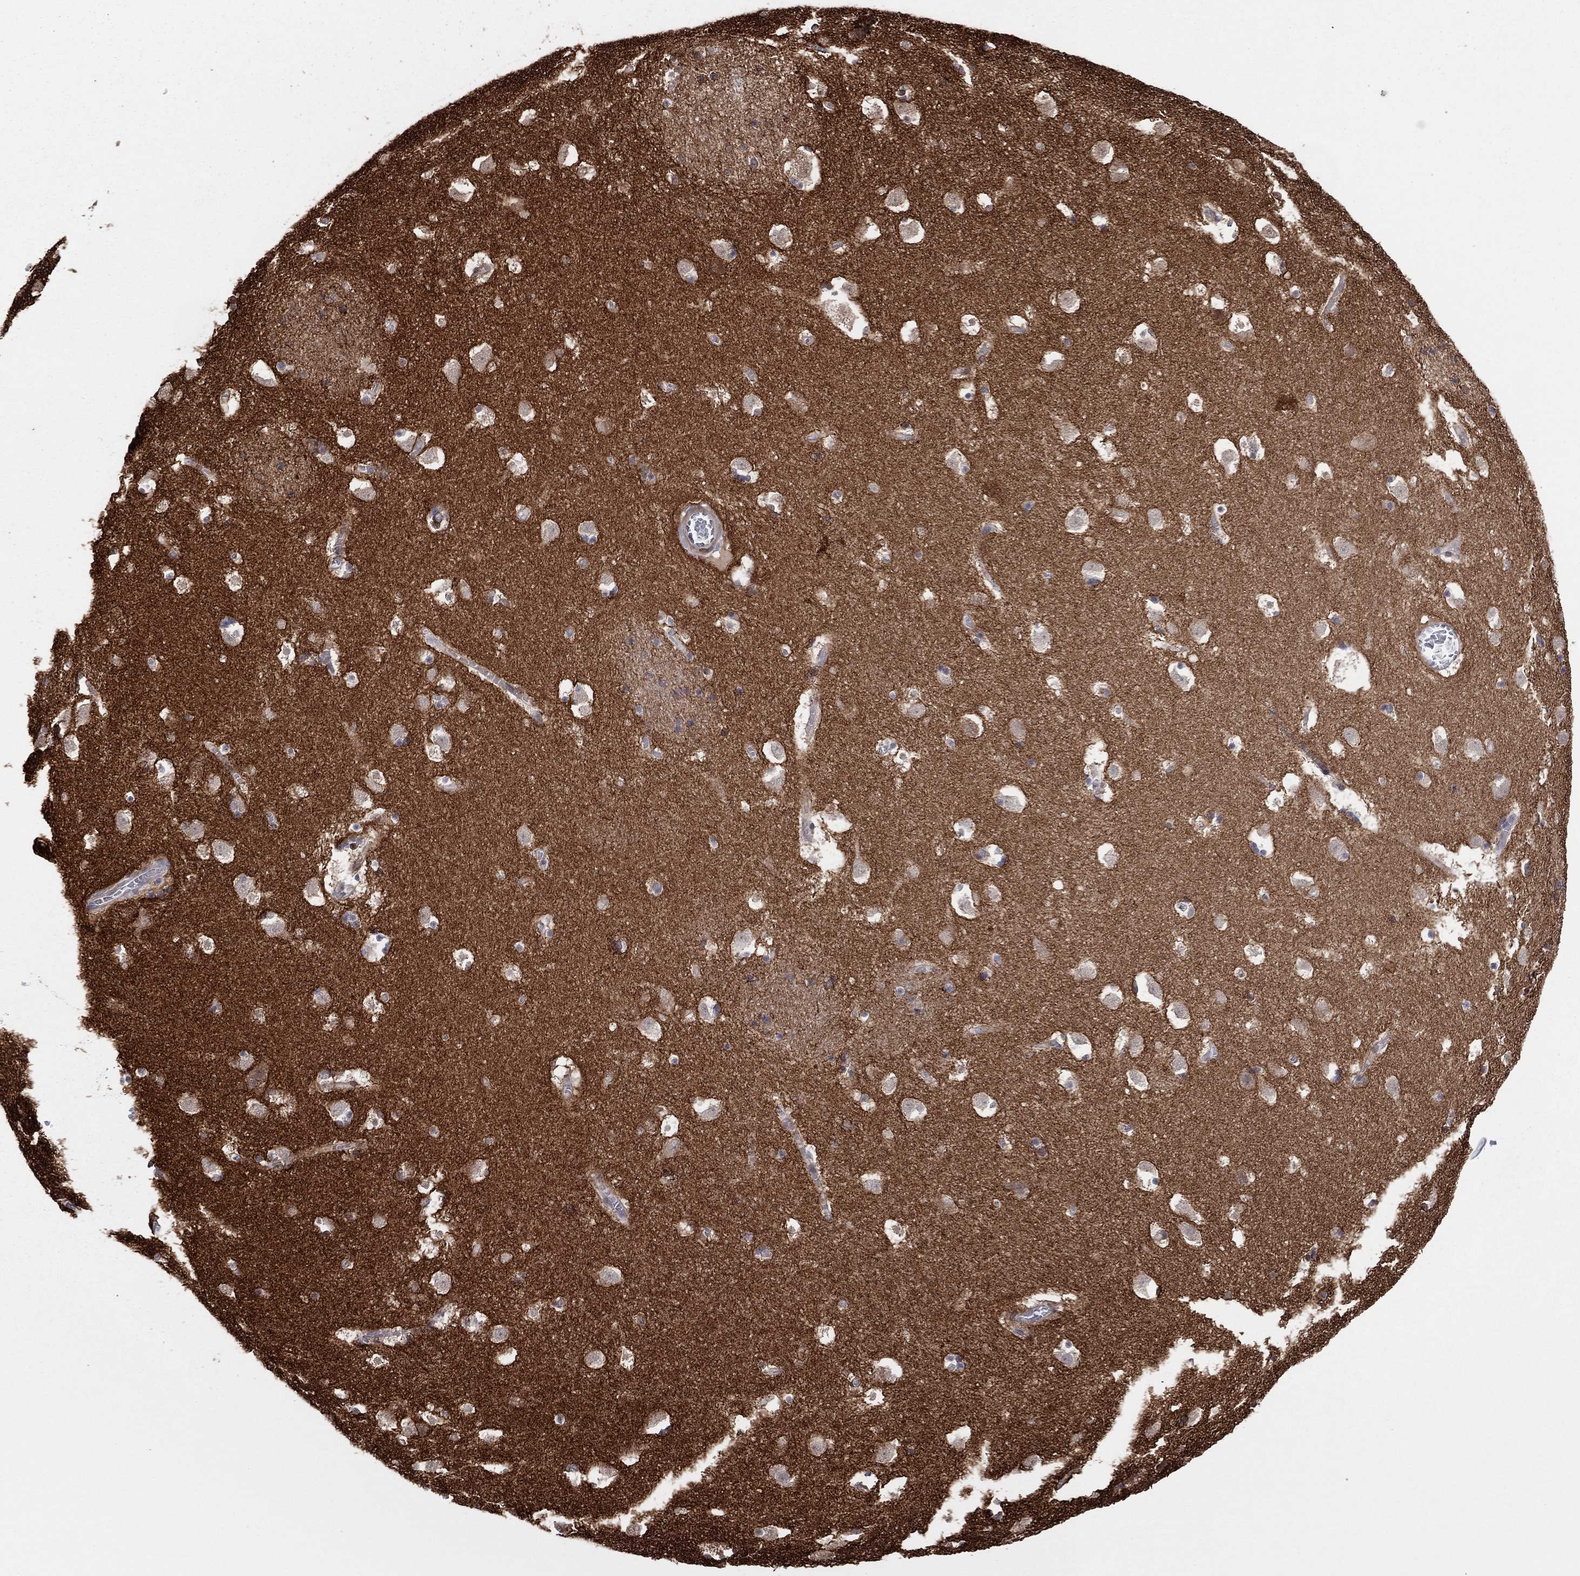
{"staining": {"intensity": "moderate", "quantity": "<25%", "location": "cytoplasmic/membranous"}, "tissue": "caudate", "cell_type": "Glial cells", "image_type": "normal", "snomed": [{"axis": "morphology", "description": "Normal tissue, NOS"}, {"axis": "topography", "description": "Lateral ventricle wall"}], "caption": "Immunohistochemical staining of unremarkable human caudate demonstrates <25% levels of moderate cytoplasmic/membranous protein positivity in about <25% of glial cells. (Brightfield microscopy of DAB IHC at high magnification).", "gene": "SNCG", "patient": {"sex": "female", "age": 42}}